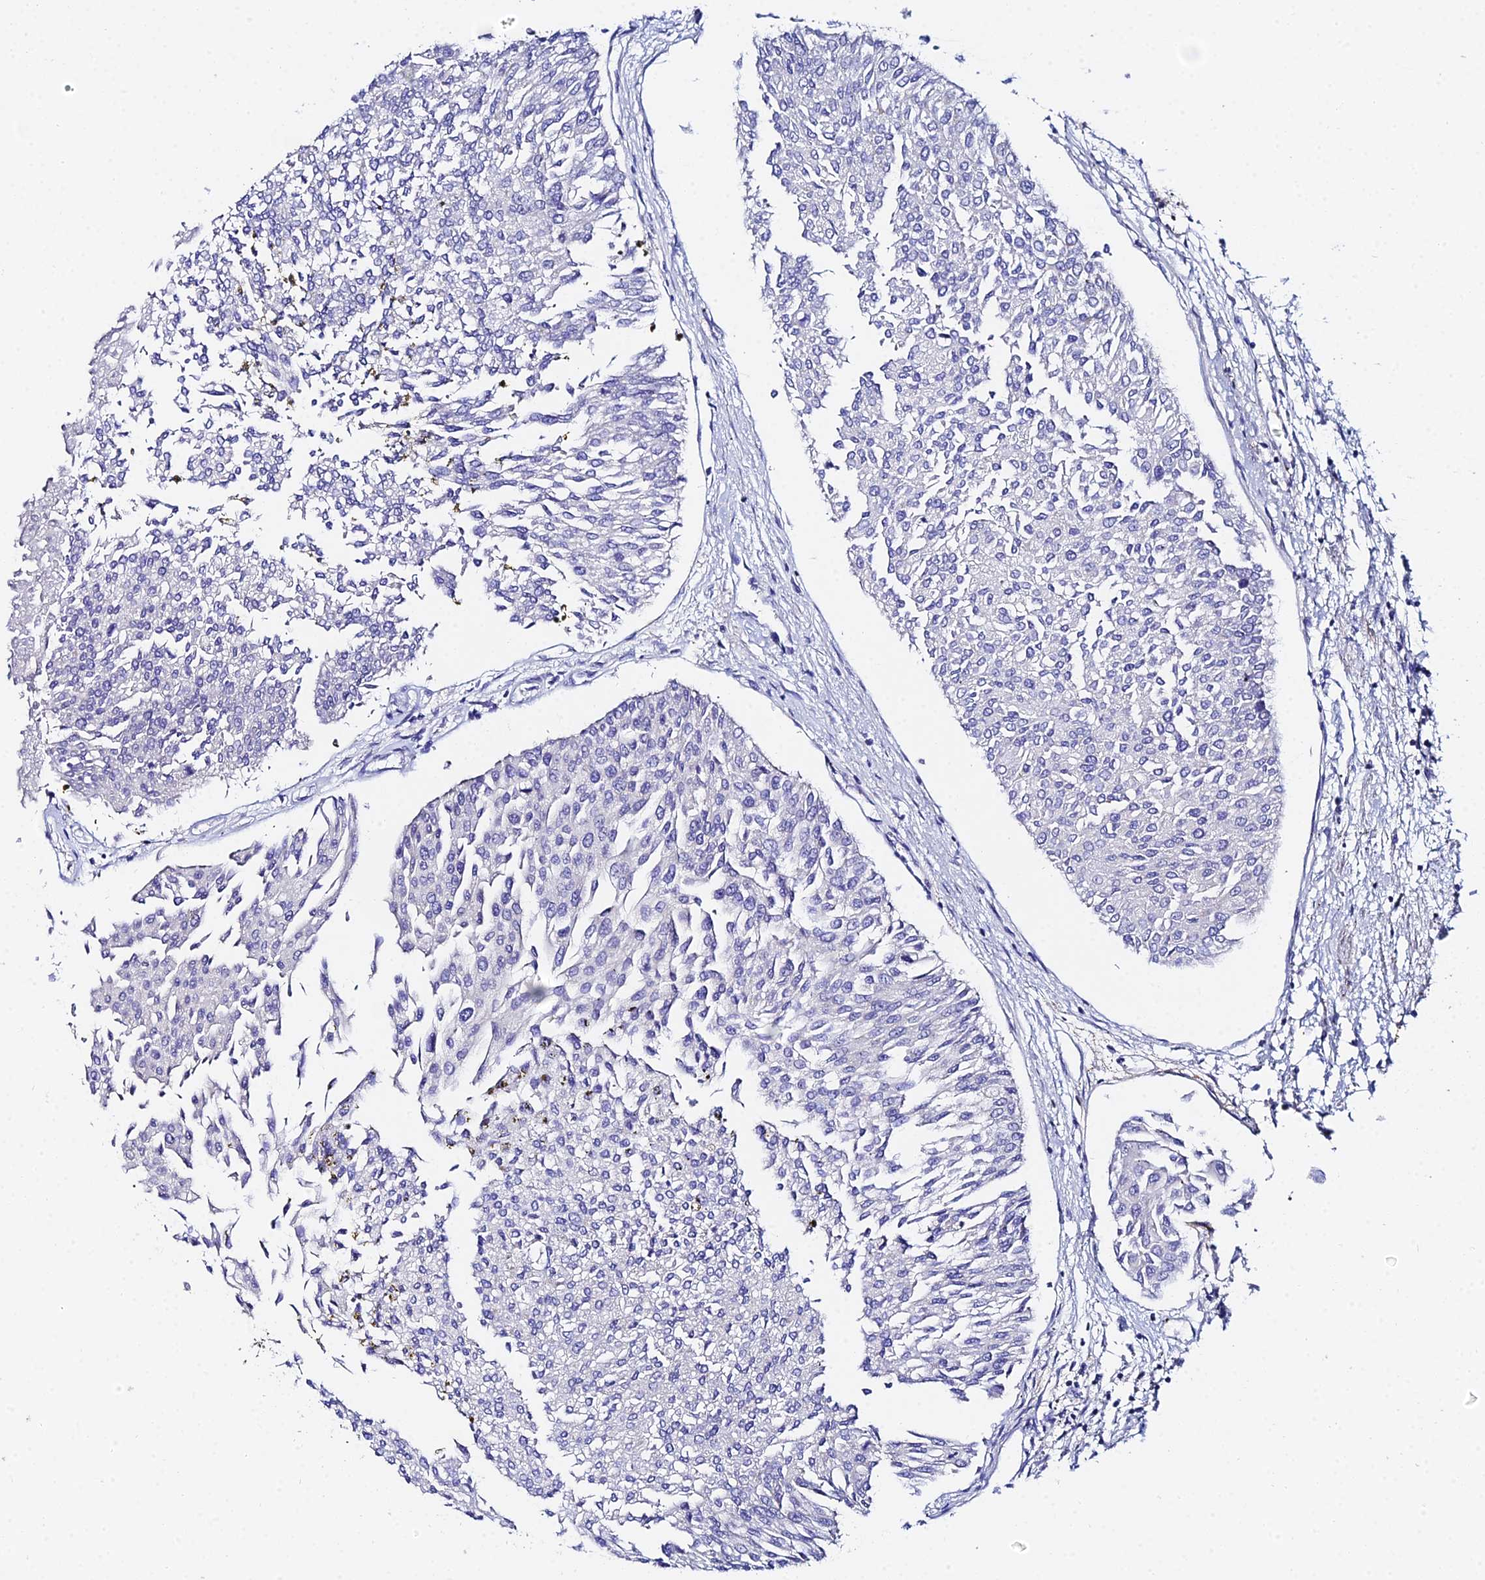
{"staining": {"intensity": "negative", "quantity": "none", "location": "none"}, "tissue": "urothelial cancer", "cell_type": "Tumor cells", "image_type": "cancer", "snomed": [{"axis": "morphology", "description": "Urothelial carcinoma, Low grade"}, {"axis": "topography", "description": "Urinary bladder"}], "caption": "Micrograph shows no protein expression in tumor cells of low-grade urothelial carcinoma tissue.", "gene": "UBE2L3", "patient": {"sex": "male", "age": 67}}